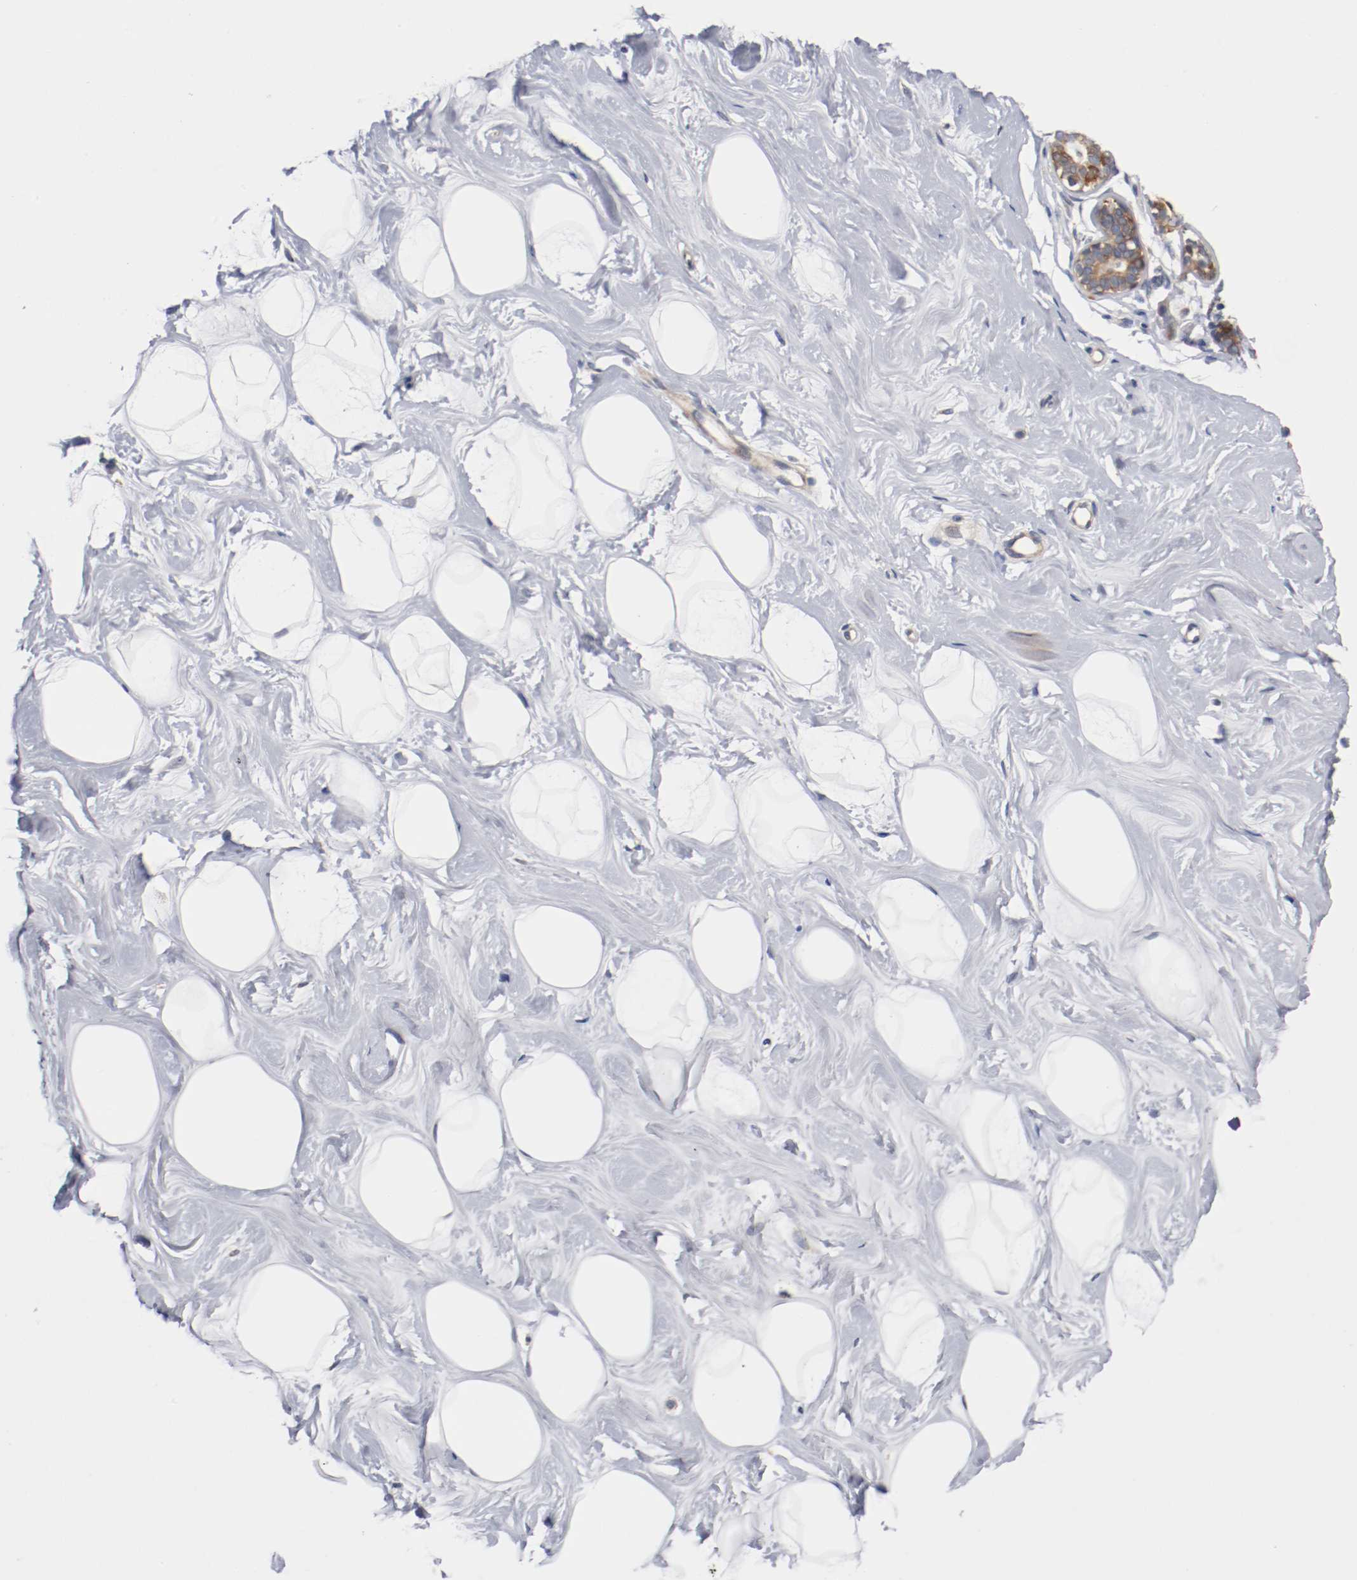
{"staining": {"intensity": "weak", "quantity": "25%-75%", "location": "cytoplasmic/membranous"}, "tissue": "breast", "cell_type": "Adipocytes", "image_type": "normal", "snomed": [{"axis": "morphology", "description": "Normal tissue, NOS"}, {"axis": "topography", "description": "Breast"}], "caption": "IHC staining of benign breast, which displays low levels of weak cytoplasmic/membranous expression in about 25%-75% of adipocytes indicating weak cytoplasmic/membranous protein positivity. The staining was performed using DAB (brown) for protein detection and nuclei were counterstained in hematoxylin (blue).", "gene": "TNFSF12", "patient": {"sex": "female", "age": 23}}